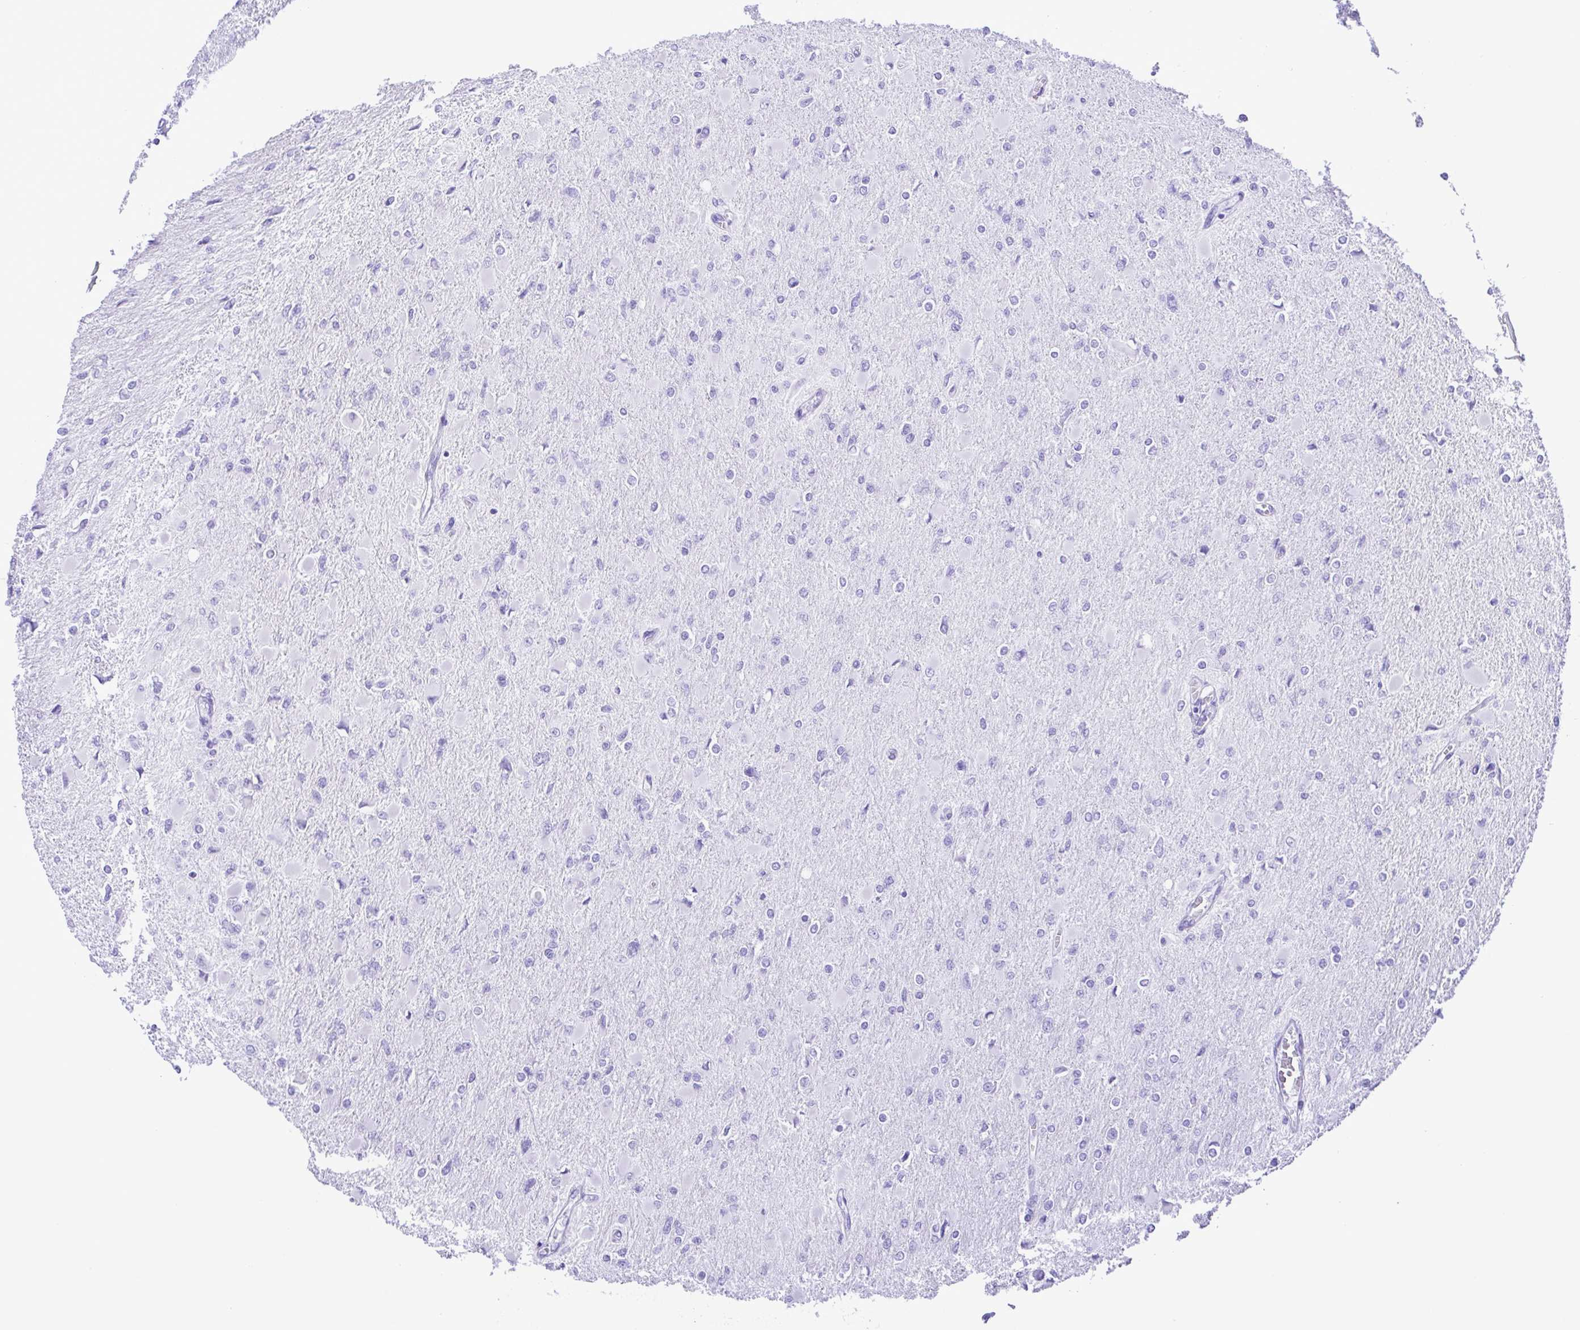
{"staining": {"intensity": "negative", "quantity": "none", "location": "none"}, "tissue": "glioma", "cell_type": "Tumor cells", "image_type": "cancer", "snomed": [{"axis": "morphology", "description": "Glioma, malignant, High grade"}, {"axis": "topography", "description": "Cerebral cortex"}], "caption": "Tumor cells show no significant protein positivity in malignant high-grade glioma.", "gene": "ERP27", "patient": {"sex": "female", "age": 36}}